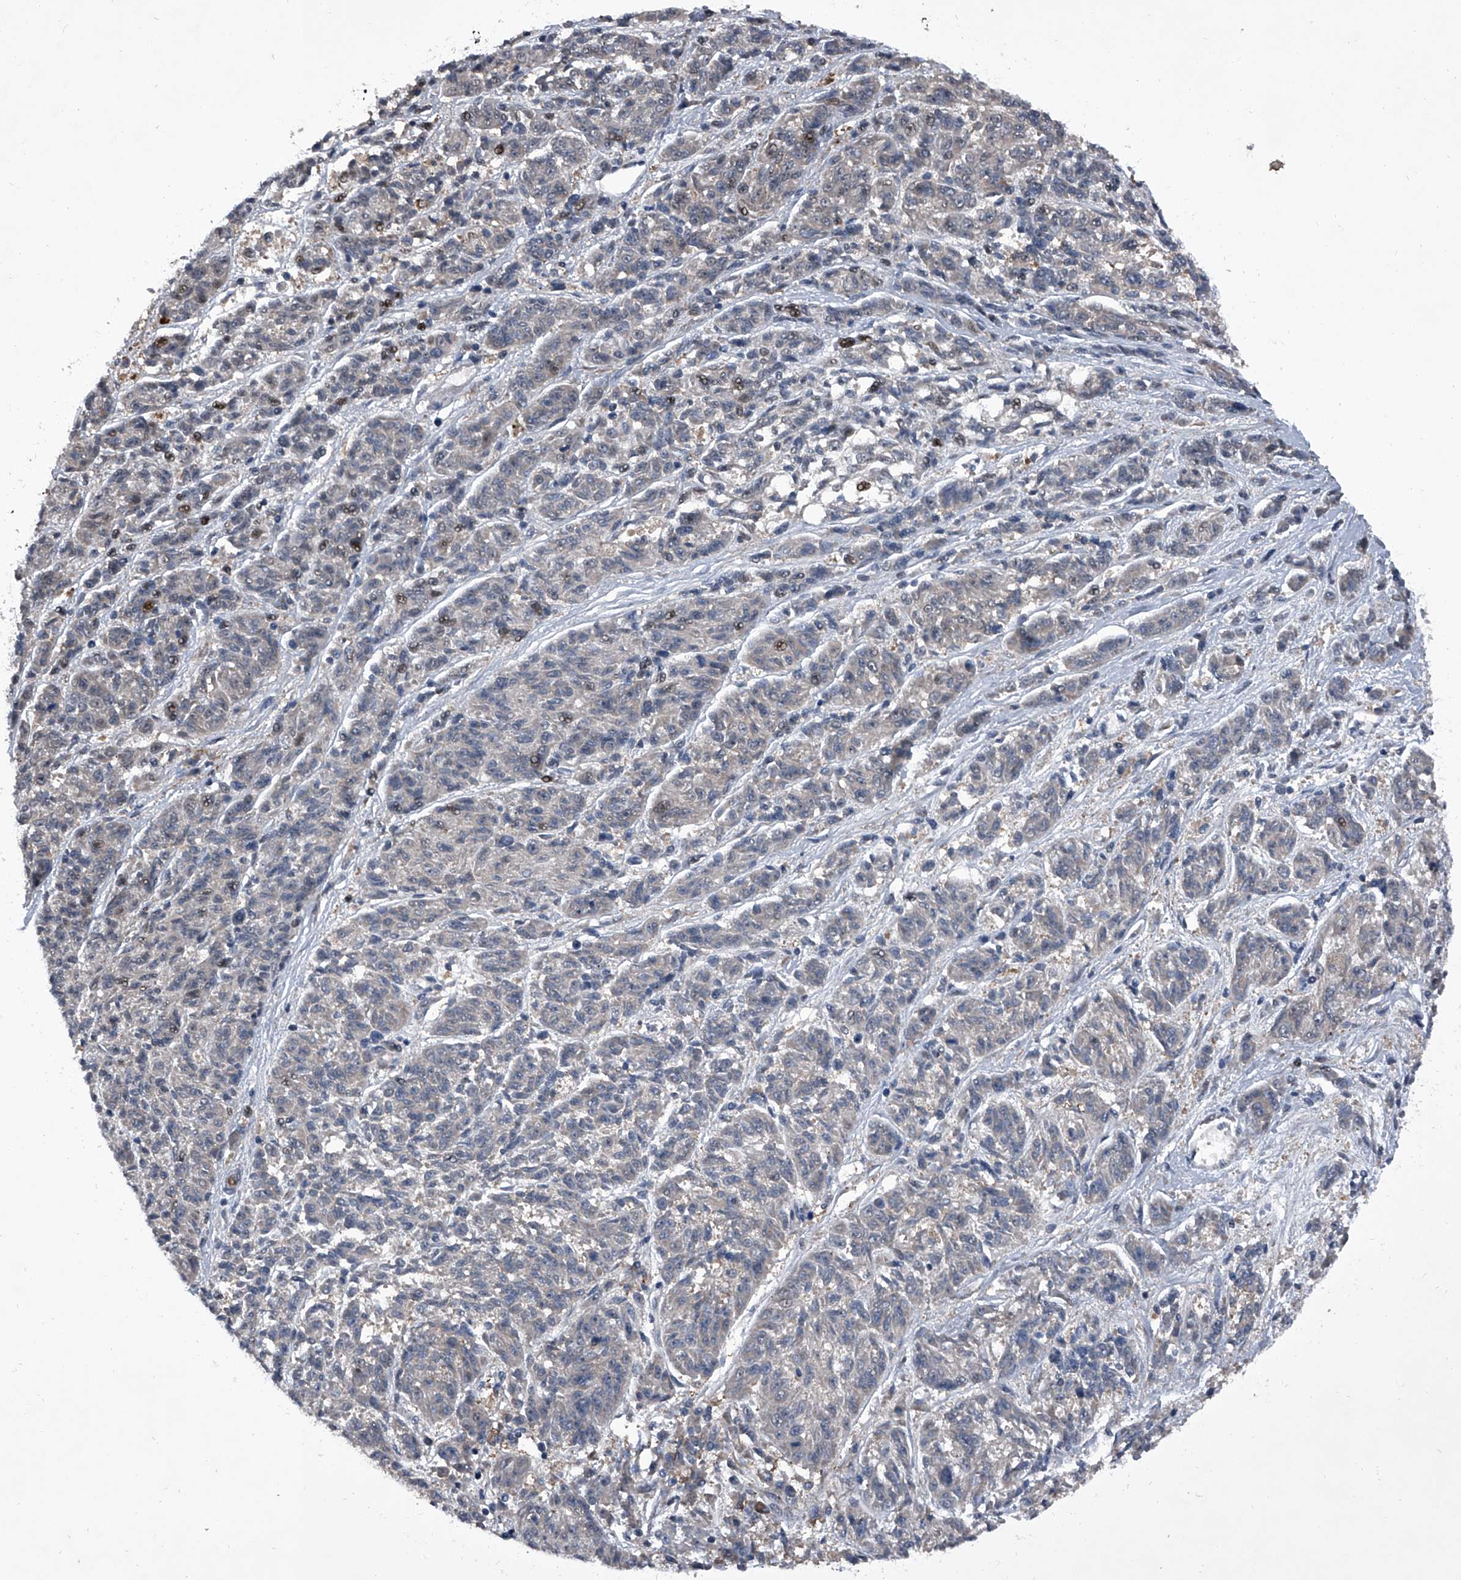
{"staining": {"intensity": "weak", "quantity": "<25%", "location": "nuclear"}, "tissue": "melanoma", "cell_type": "Tumor cells", "image_type": "cancer", "snomed": [{"axis": "morphology", "description": "Malignant melanoma, NOS"}, {"axis": "topography", "description": "Skin"}], "caption": "Protein analysis of malignant melanoma exhibits no significant expression in tumor cells.", "gene": "ELK4", "patient": {"sex": "male", "age": 53}}